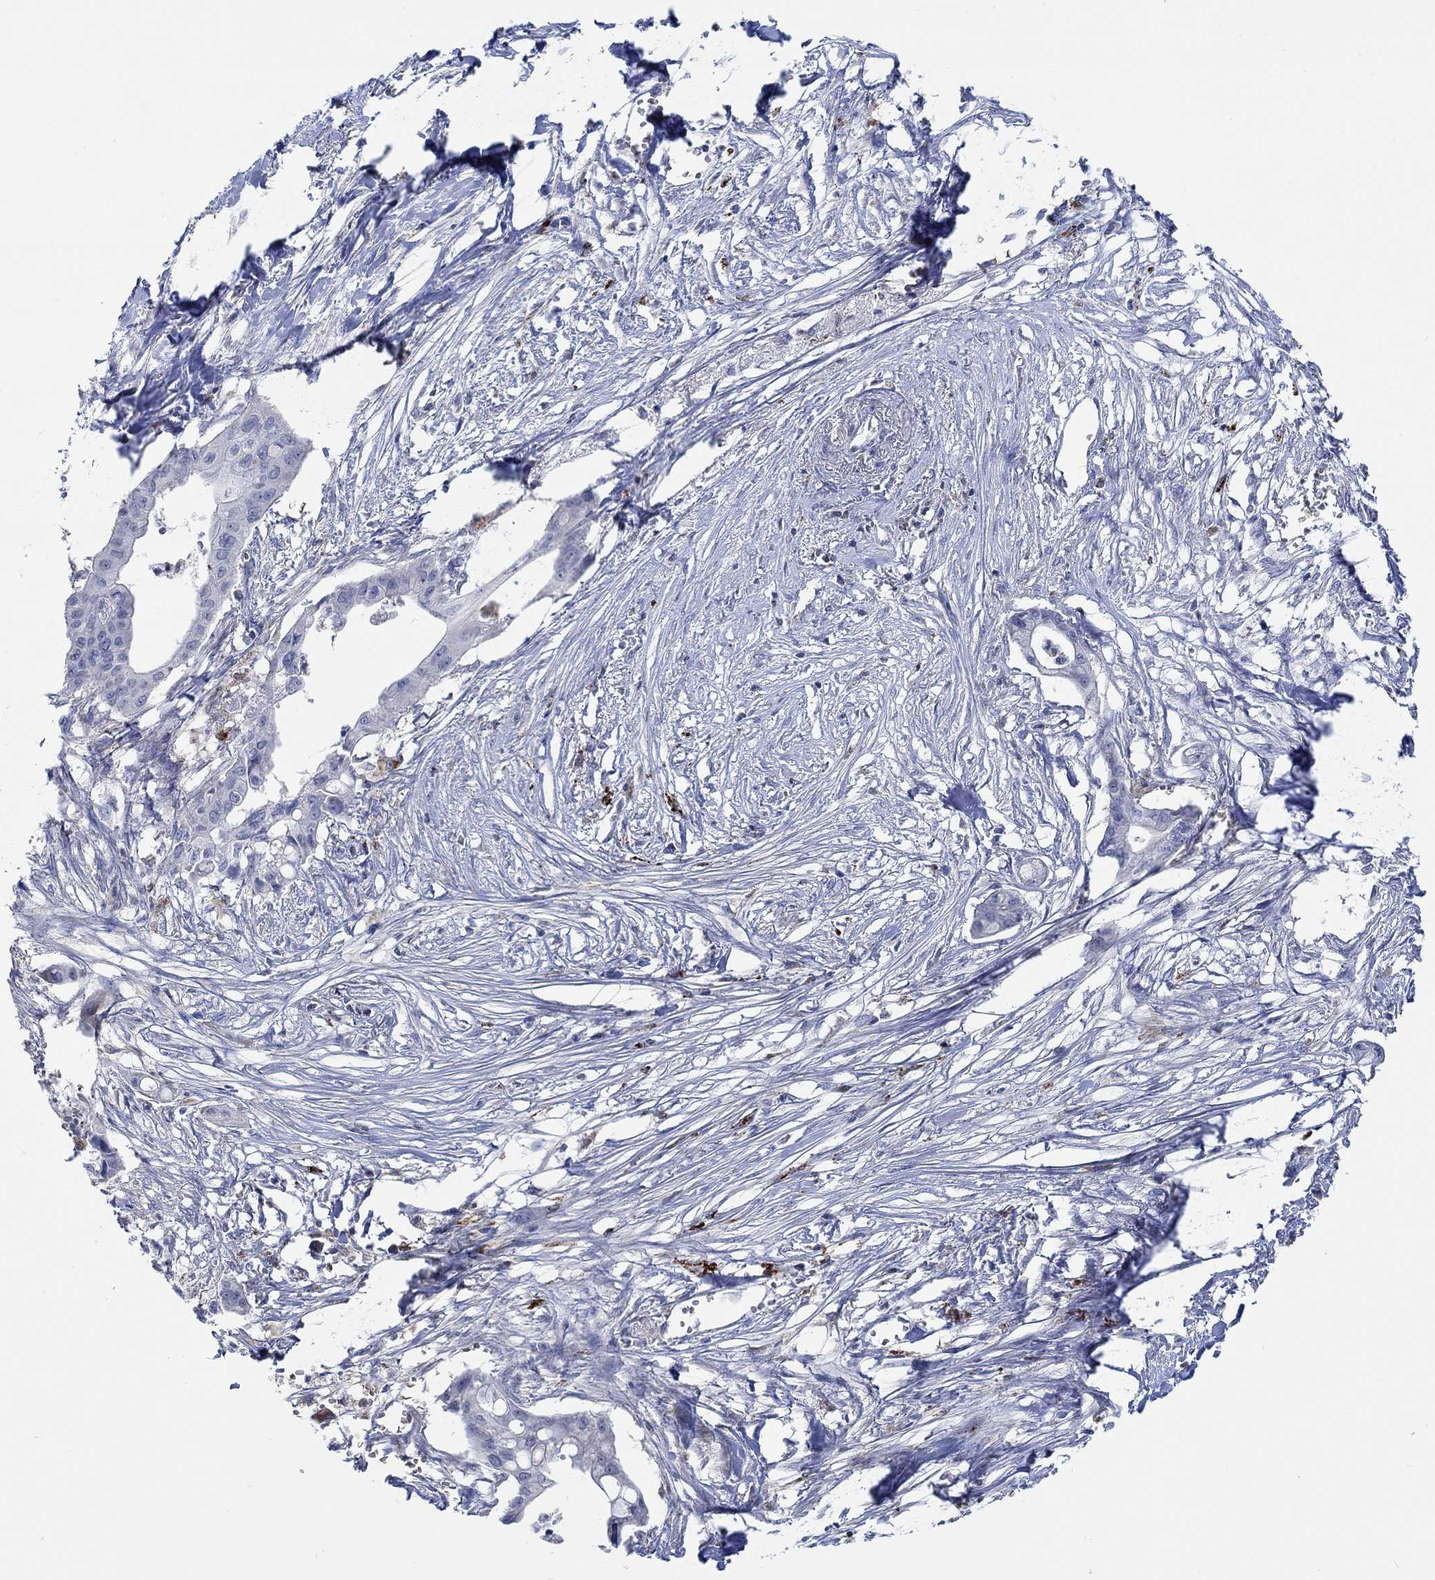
{"staining": {"intensity": "negative", "quantity": "none", "location": "none"}, "tissue": "pancreatic cancer", "cell_type": "Tumor cells", "image_type": "cancer", "snomed": [{"axis": "morphology", "description": "Normal tissue, NOS"}, {"axis": "morphology", "description": "Adenocarcinoma, NOS"}, {"axis": "topography", "description": "Pancreas"}], "caption": "The photomicrograph displays no significant expression in tumor cells of adenocarcinoma (pancreatic).", "gene": "MPP1", "patient": {"sex": "female", "age": 58}}